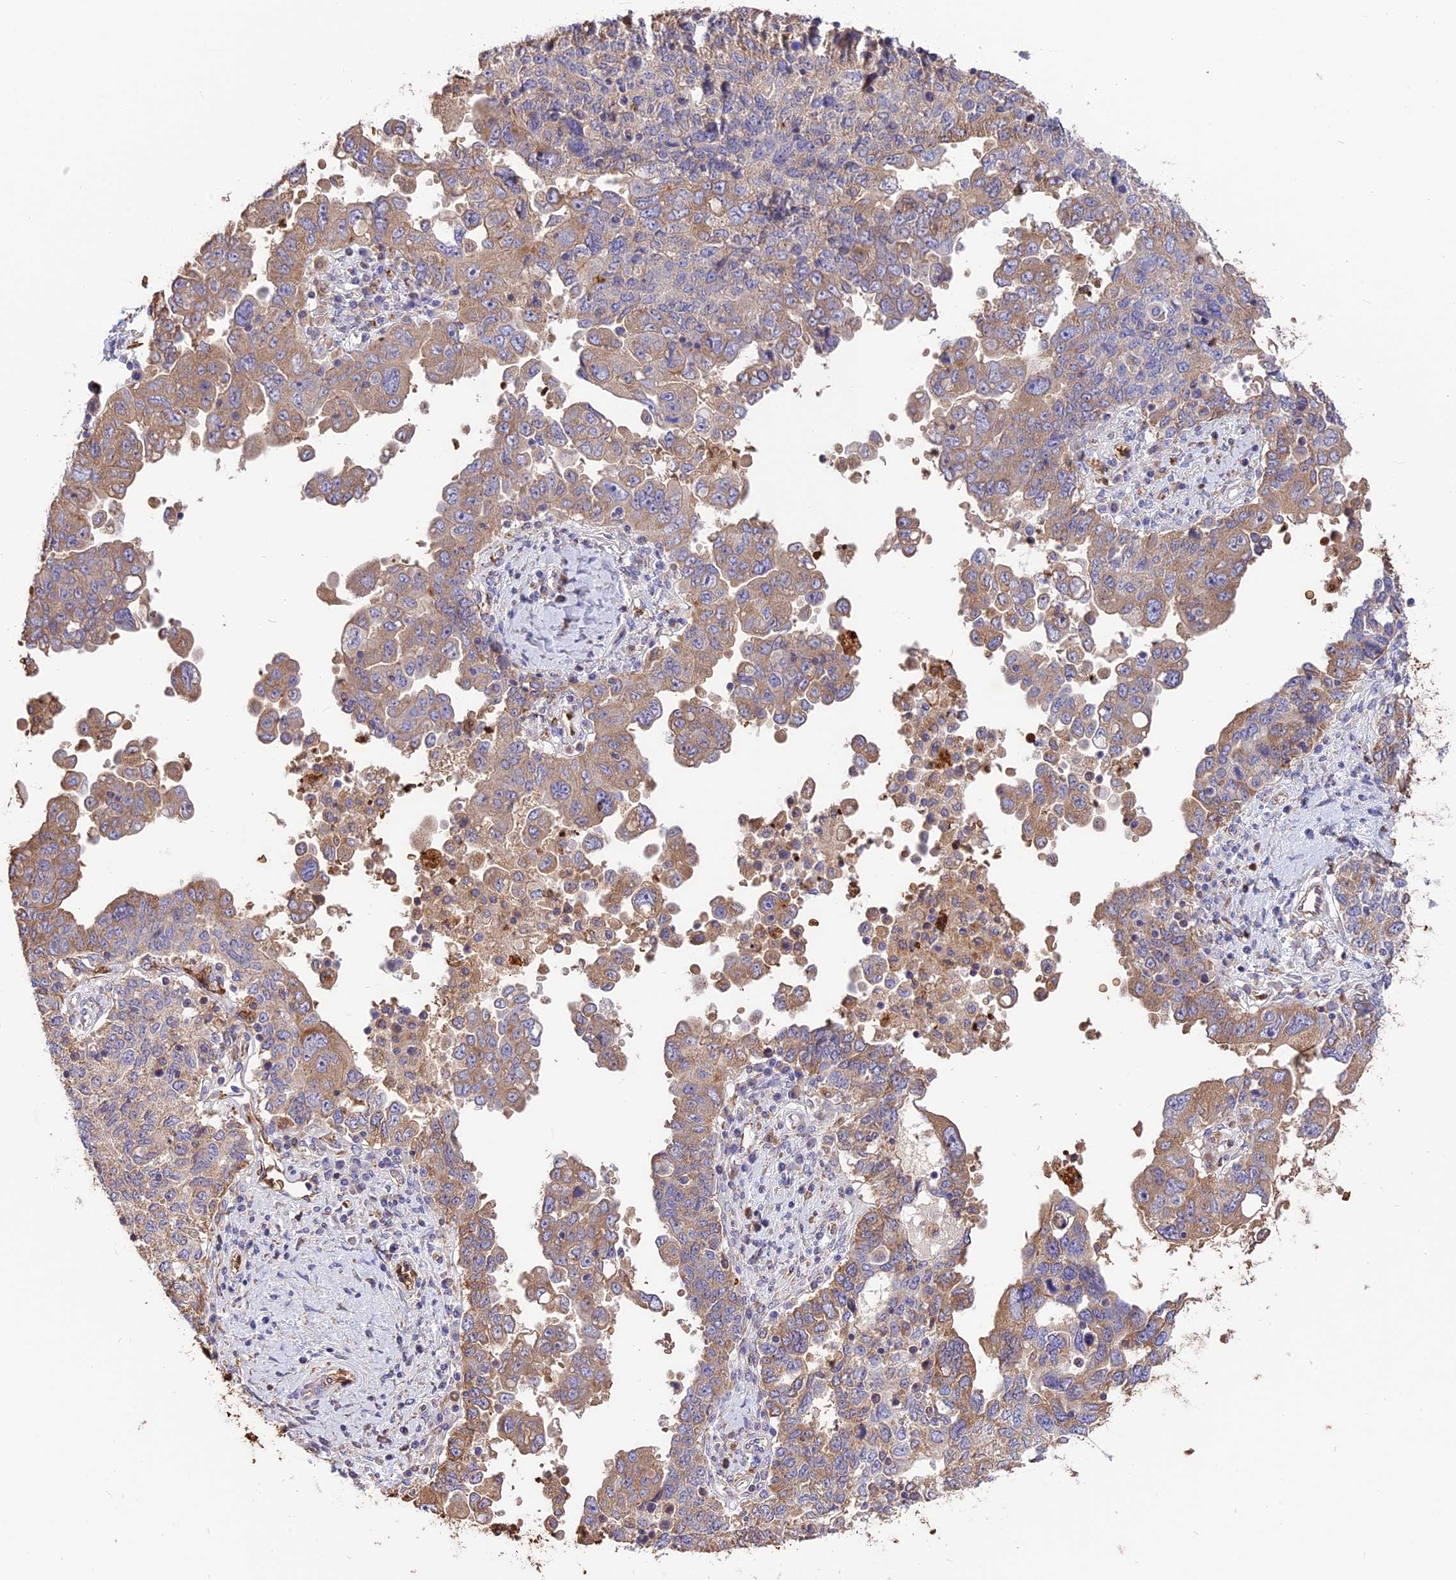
{"staining": {"intensity": "moderate", "quantity": "25%-75%", "location": "cytoplasmic/membranous"}, "tissue": "ovarian cancer", "cell_type": "Tumor cells", "image_type": "cancer", "snomed": [{"axis": "morphology", "description": "Carcinoma, endometroid"}, {"axis": "topography", "description": "Ovary"}], "caption": "An image of ovarian endometroid carcinoma stained for a protein shows moderate cytoplasmic/membranous brown staining in tumor cells.", "gene": "TTC4", "patient": {"sex": "female", "age": 62}}